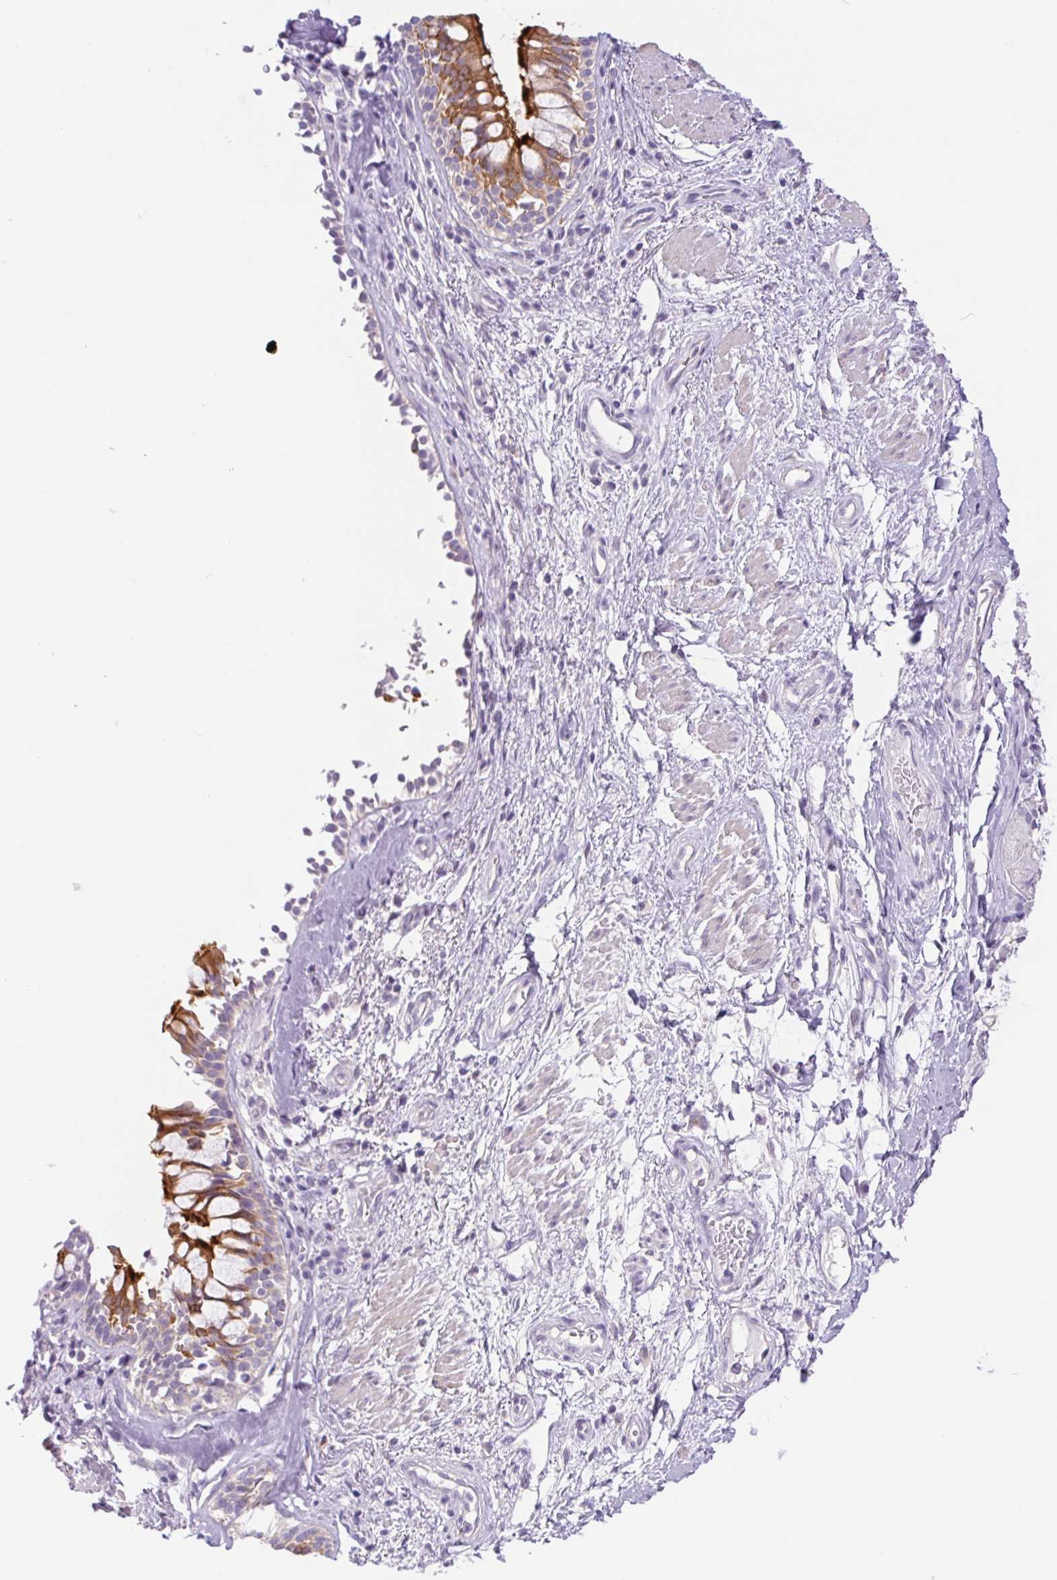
{"staining": {"intensity": "negative", "quantity": "none", "location": "none"}, "tissue": "soft tissue", "cell_type": "Chondrocytes", "image_type": "normal", "snomed": [{"axis": "morphology", "description": "Normal tissue, NOS"}, {"axis": "topography", "description": "Cartilage tissue"}, {"axis": "topography", "description": "Bronchus"}], "caption": "Immunohistochemical staining of unremarkable soft tissue shows no significant positivity in chondrocytes. (Immunohistochemistry, brightfield microscopy, high magnification).", "gene": "DYNC2LI1", "patient": {"sex": "male", "age": 64}}